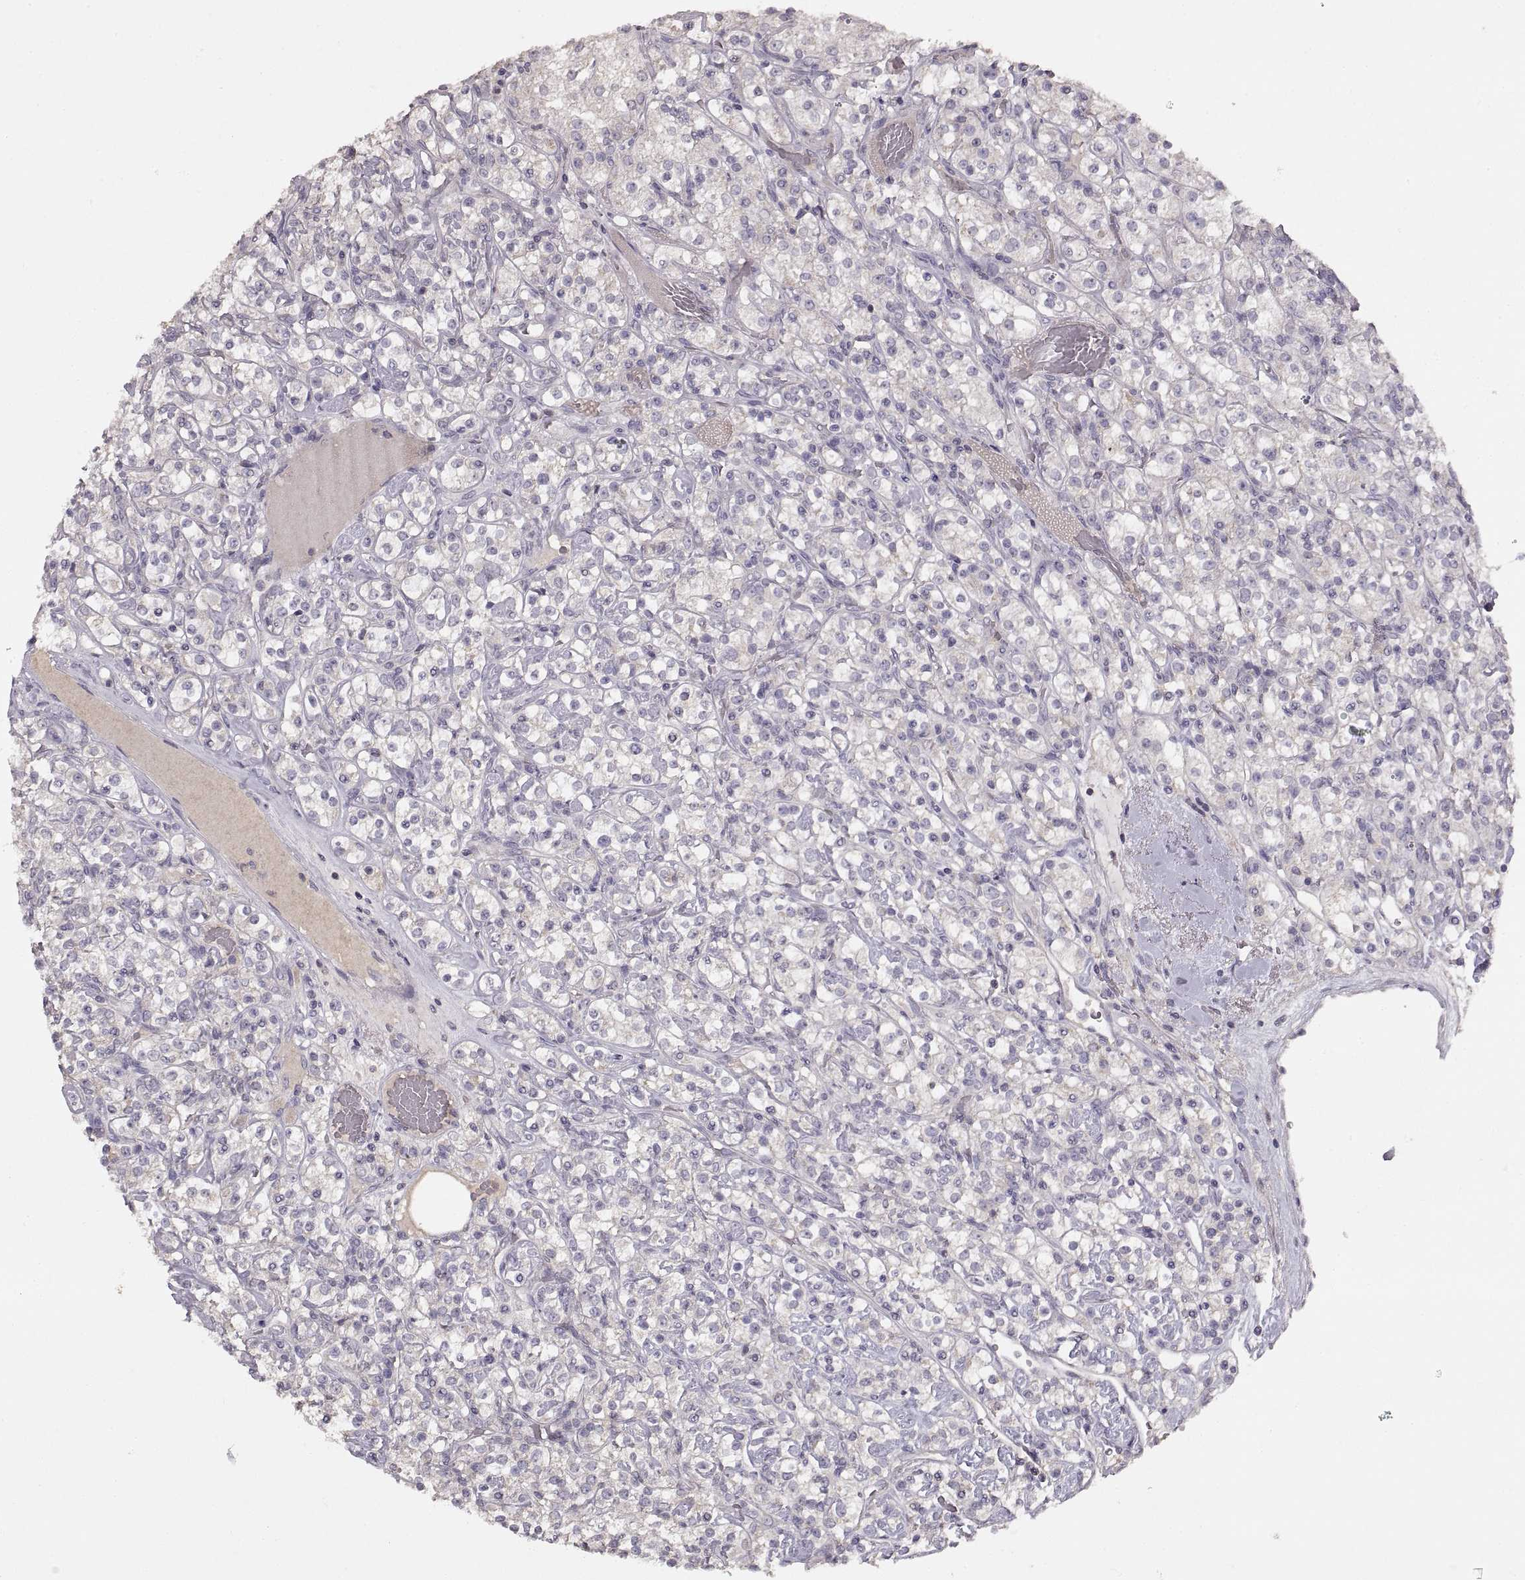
{"staining": {"intensity": "negative", "quantity": "none", "location": "none"}, "tissue": "renal cancer", "cell_type": "Tumor cells", "image_type": "cancer", "snomed": [{"axis": "morphology", "description": "Adenocarcinoma, NOS"}, {"axis": "topography", "description": "Kidney"}], "caption": "DAB immunohistochemical staining of renal cancer (adenocarcinoma) exhibits no significant expression in tumor cells.", "gene": "ADAM11", "patient": {"sex": "male", "age": 77}}